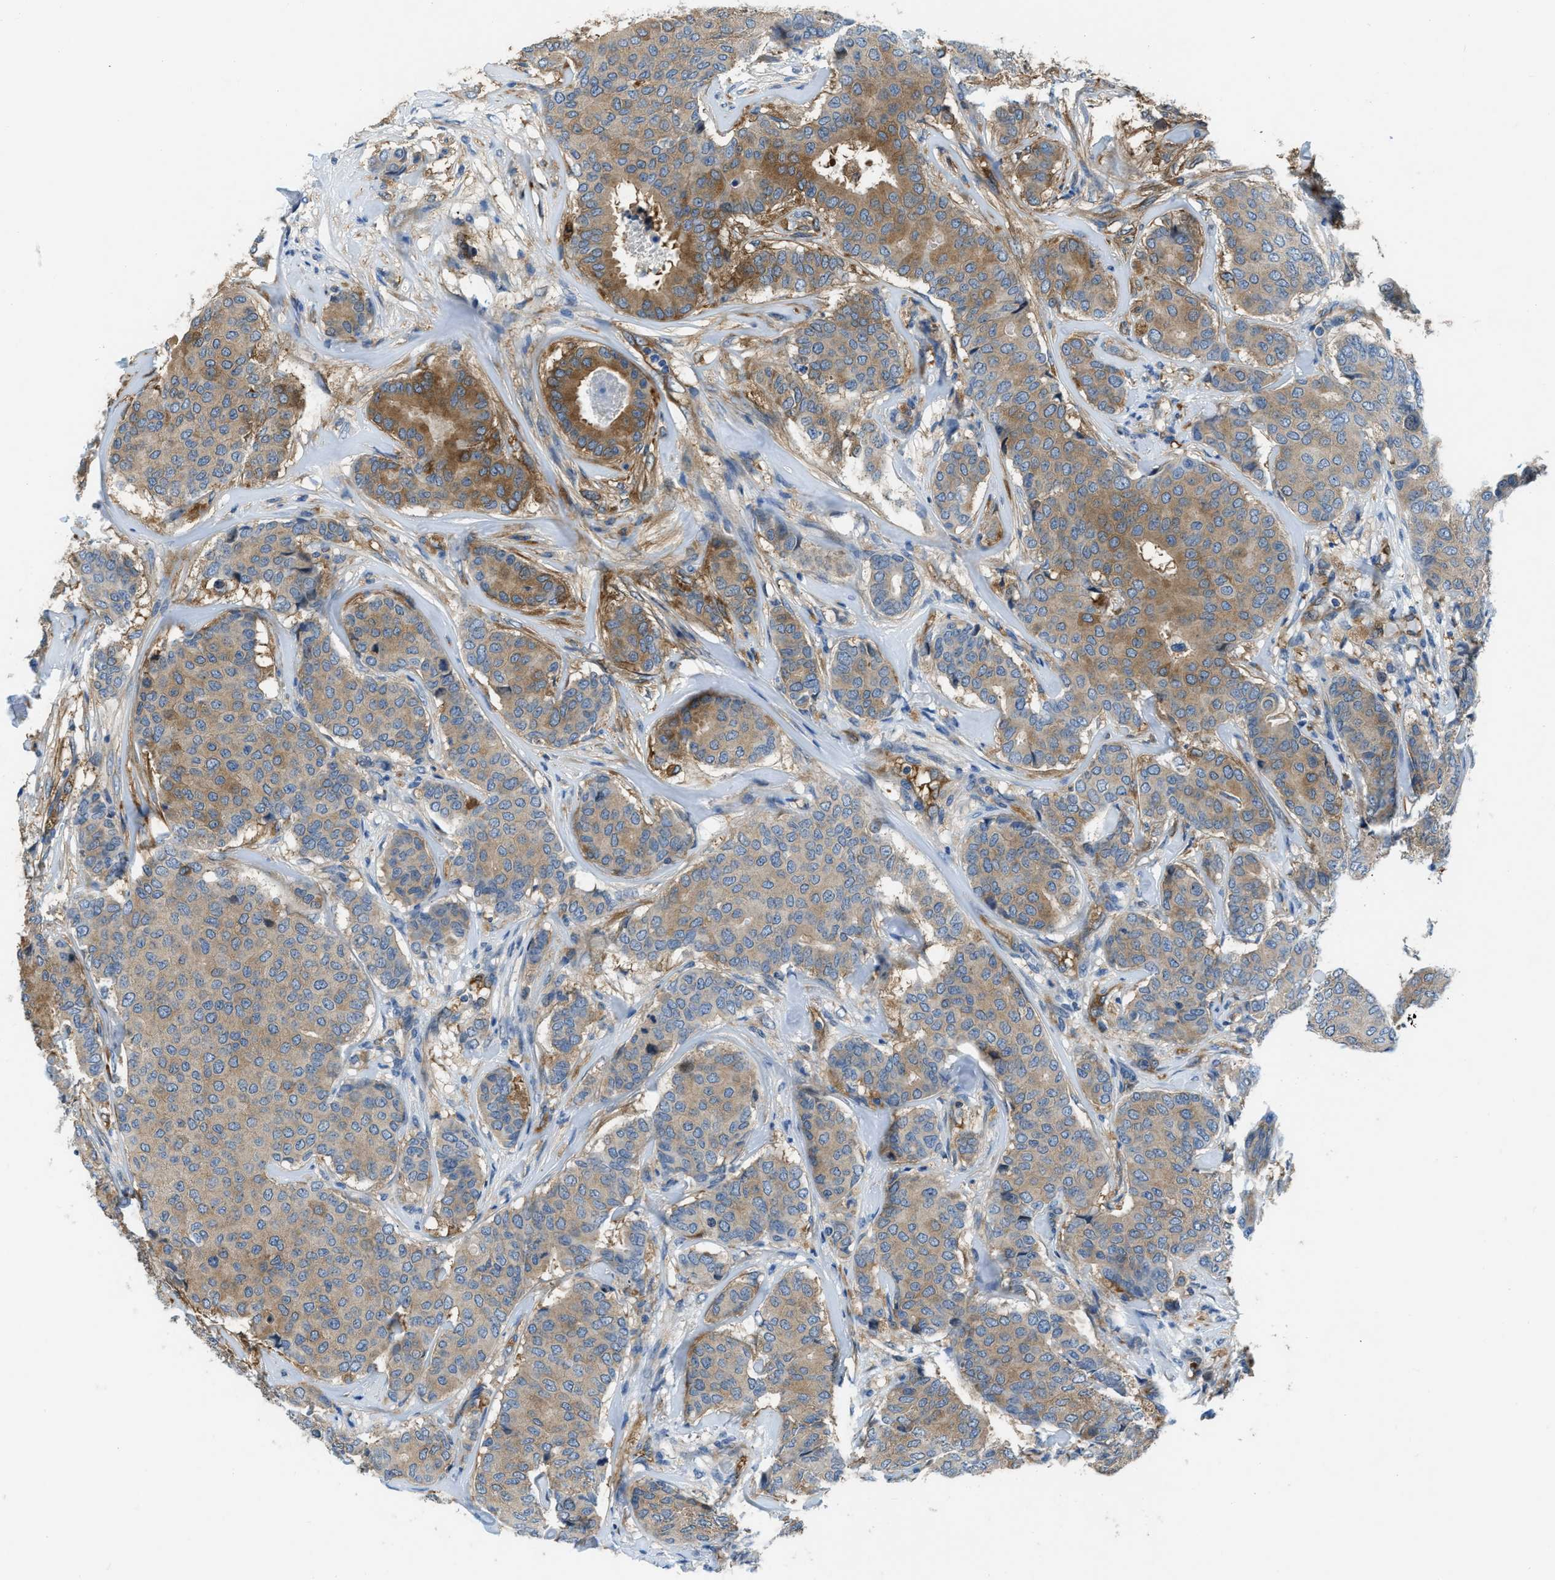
{"staining": {"intensity": "moderate", "quantity": ">75%", "location": "cytoplasmic/membranous"}, "tissue": "breast cancer", "cell_type": "Tumor cells", "image_type": "cancer", "snomed": [{"axis": "morphology", "description": "Duct carcinoma"}, {"axis": "topography", "description": "Breast"}], "caption": "Immunohistochemical staining of human breast cancer displays medium levels of moderate cytoplasmic/membranous protein expression in approximately >75% of tumor cells.", "gene": "PFKP", "patient": {"sex": "female", "age": 75}}